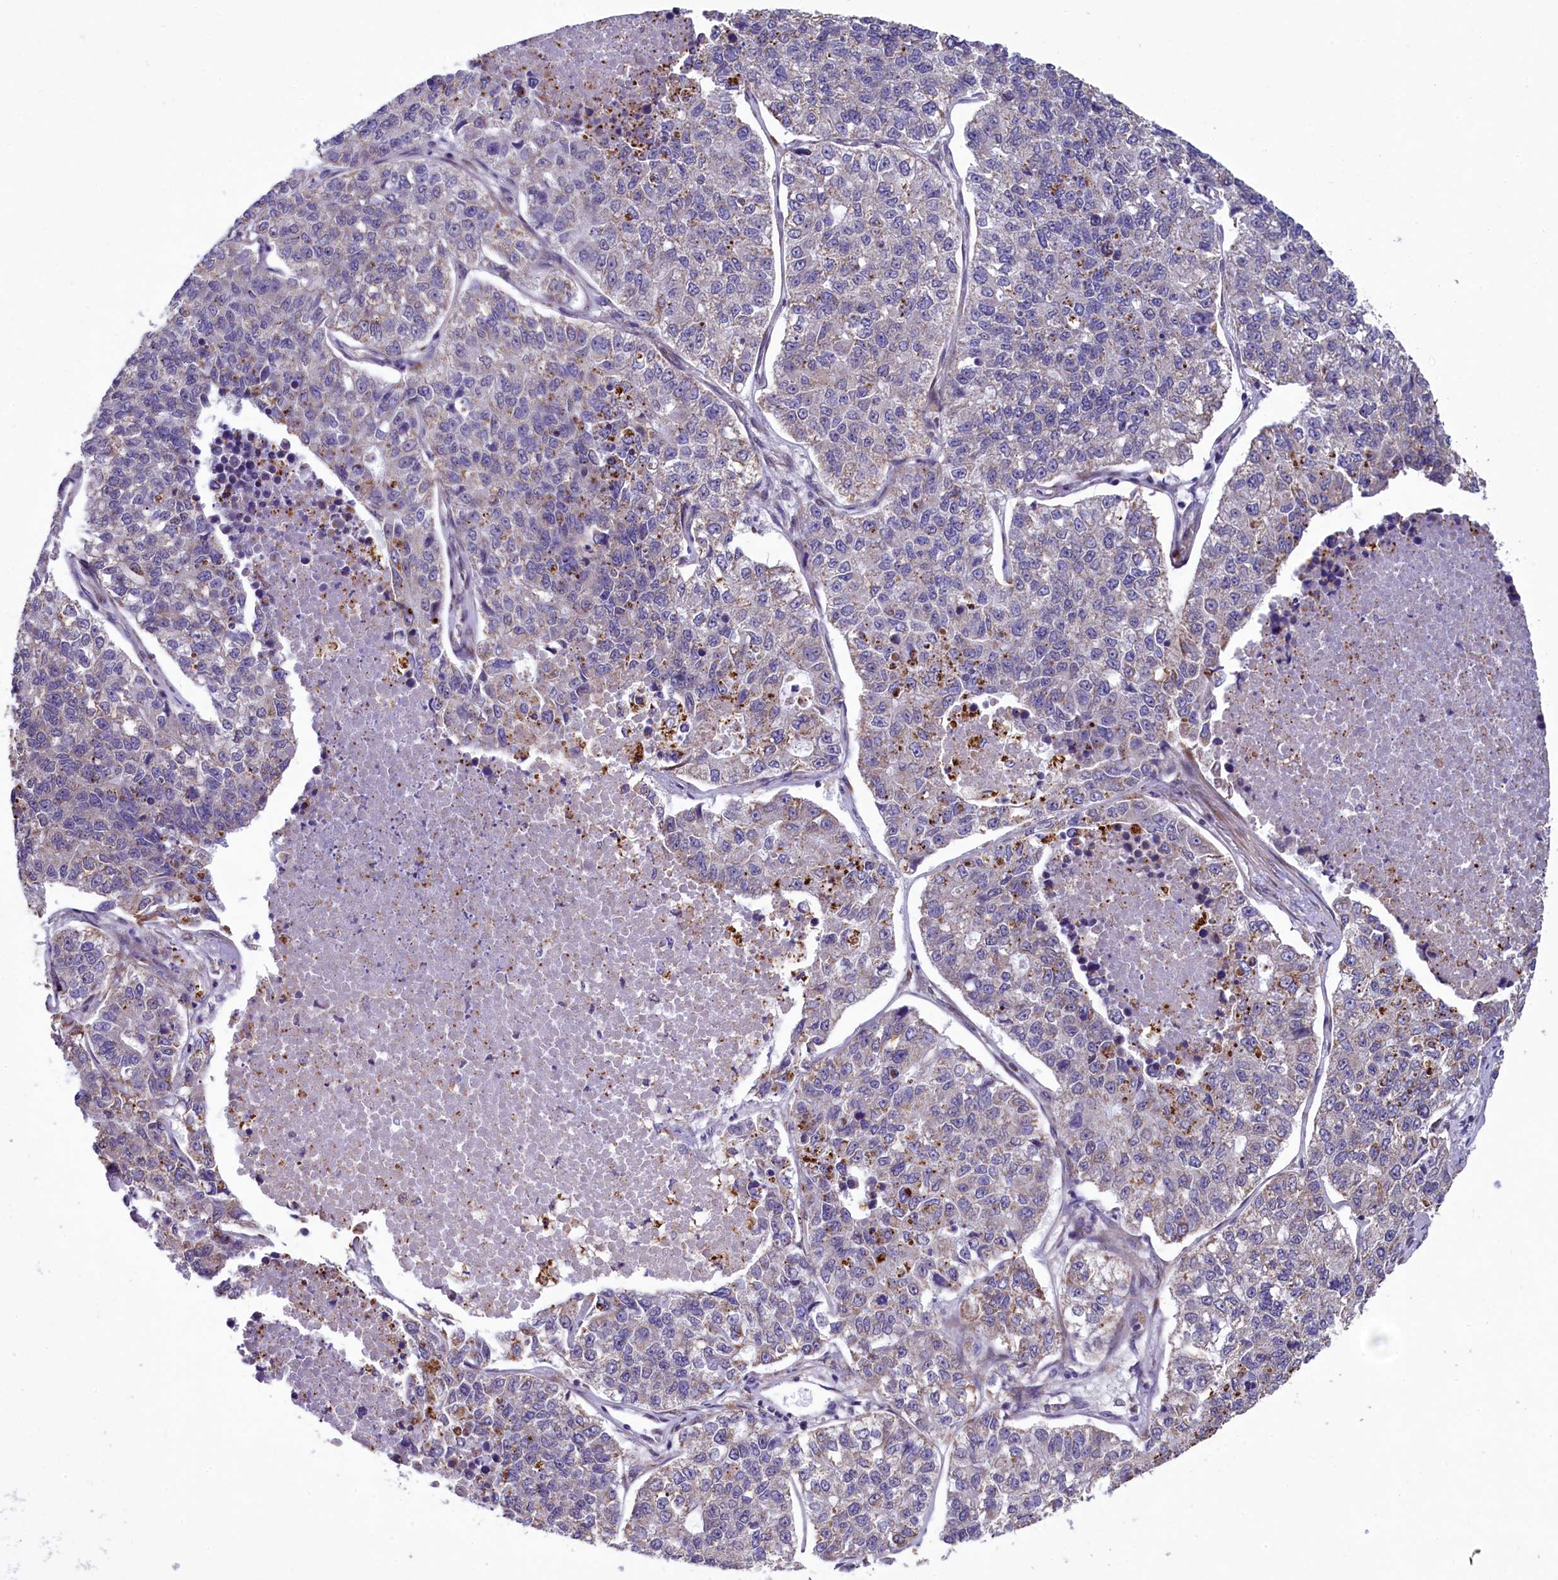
{"staining": {"intensity": "negative", "quantity": "none", "location": "none"}, "tissue": "lung cancer", "cell_type": "Tumor cells", "image_type": "cancer", "snomed": [{"axis": "morphology", "description": "Adenocarcinoma, NOS"}, {"axis": "topography", "description": "Lung"}], "caption": "Adenocarcinoma (lung) was stained to show a protein in brown. There is no significant expression in tumor cells.", "gene": "ACAD8", "patient": {"sex": "male", "age": 49}}